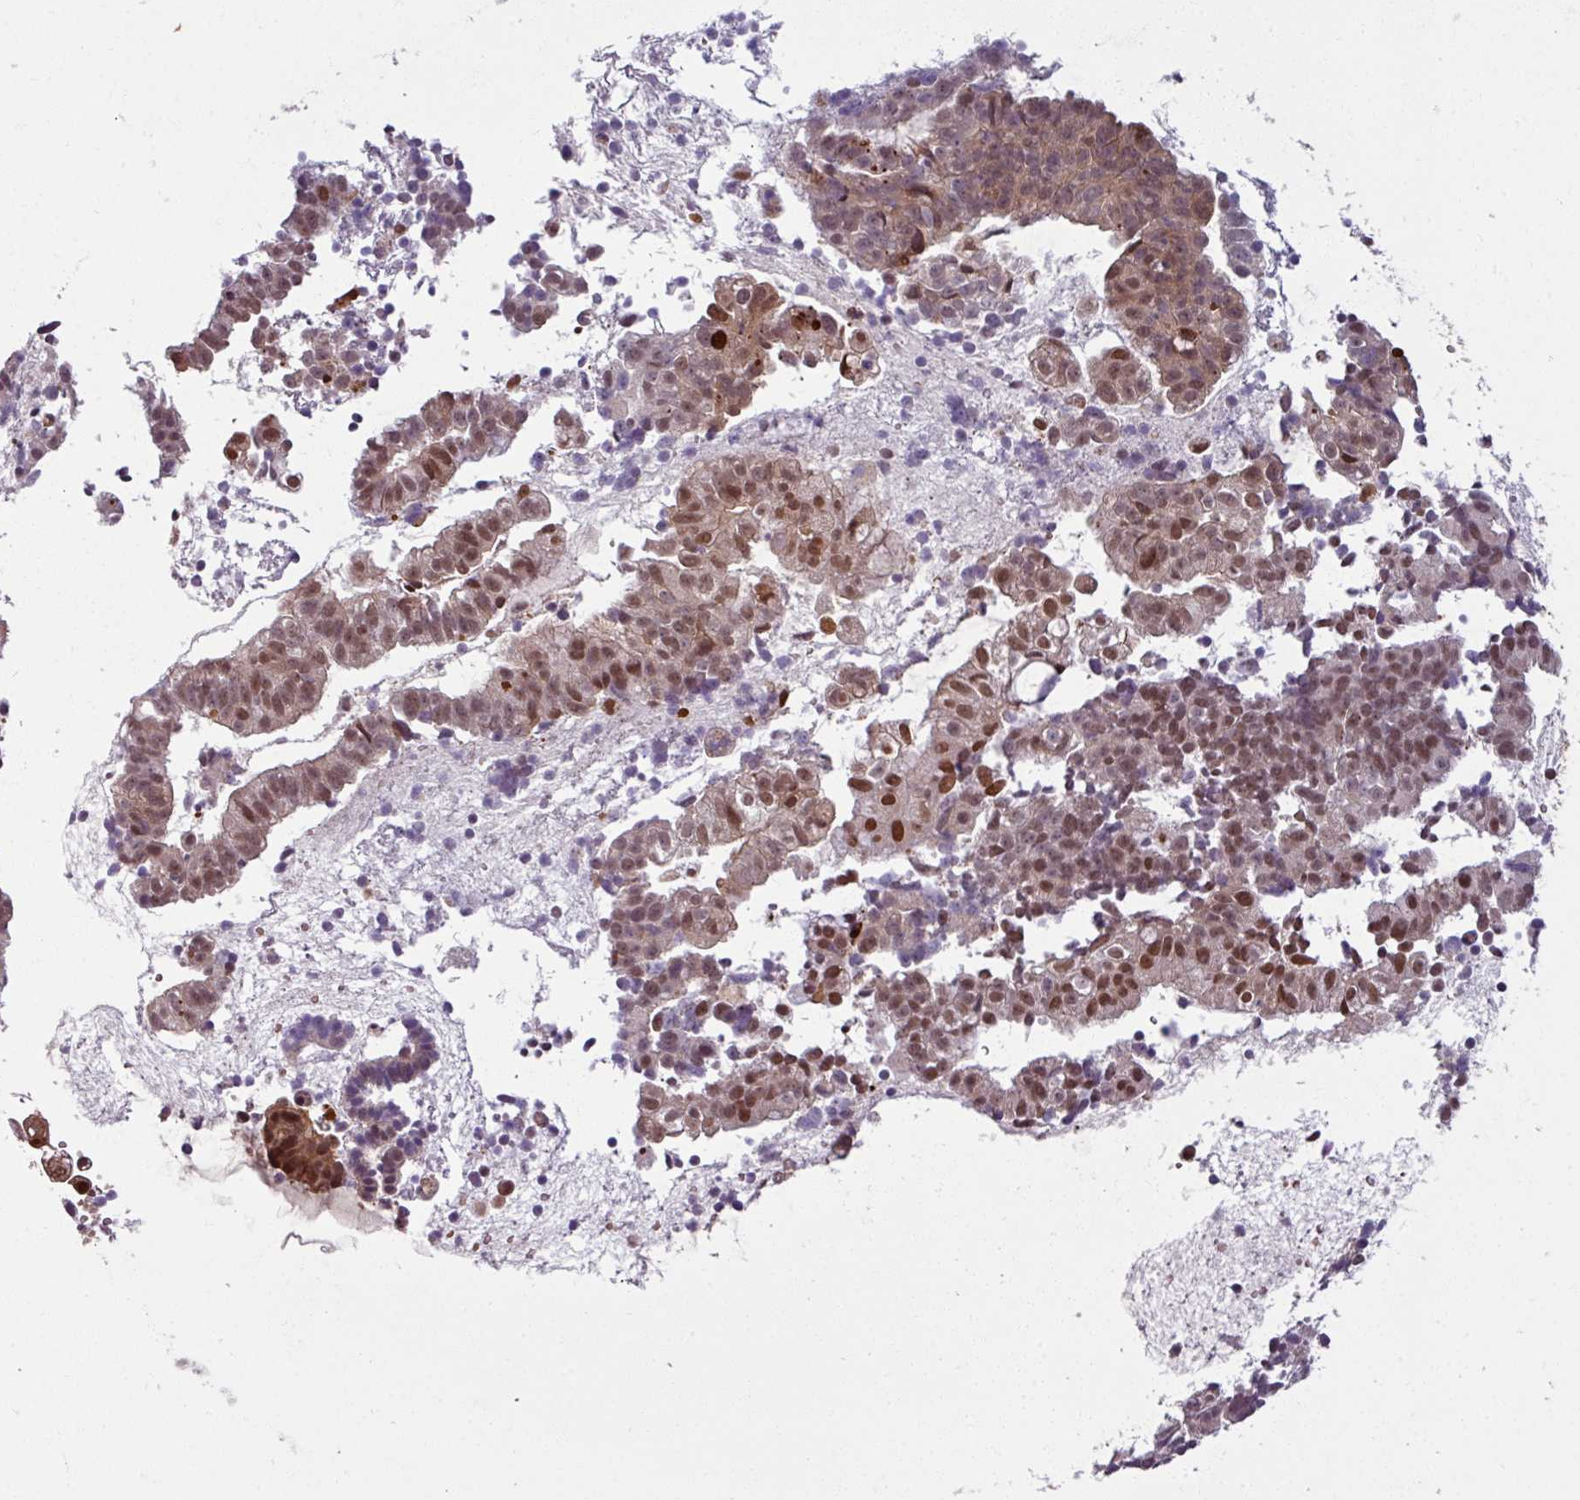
{"staining": {"intensity": "moderate", "quantity": ">75%", "location": "nuclear"}, "tissue": "endometrial cancer", "cell_type": "Tumor cells", "image_type": "cancer", "snomed": [{"axis": "morphology", "description": "Adenocarcinoma, NOS"}, {"axis": "topography", "description": "Endometrium"}], "caption": "Endometrial cancer (adenocarcinoma) stained with IHC demonstrates moderate nuclear staining in about >75% of tumor cells. (IHC, brightfield microscopy, high magnification).", "gene": "KCTD11", "patient": {"sex": "female", "age": 76}}